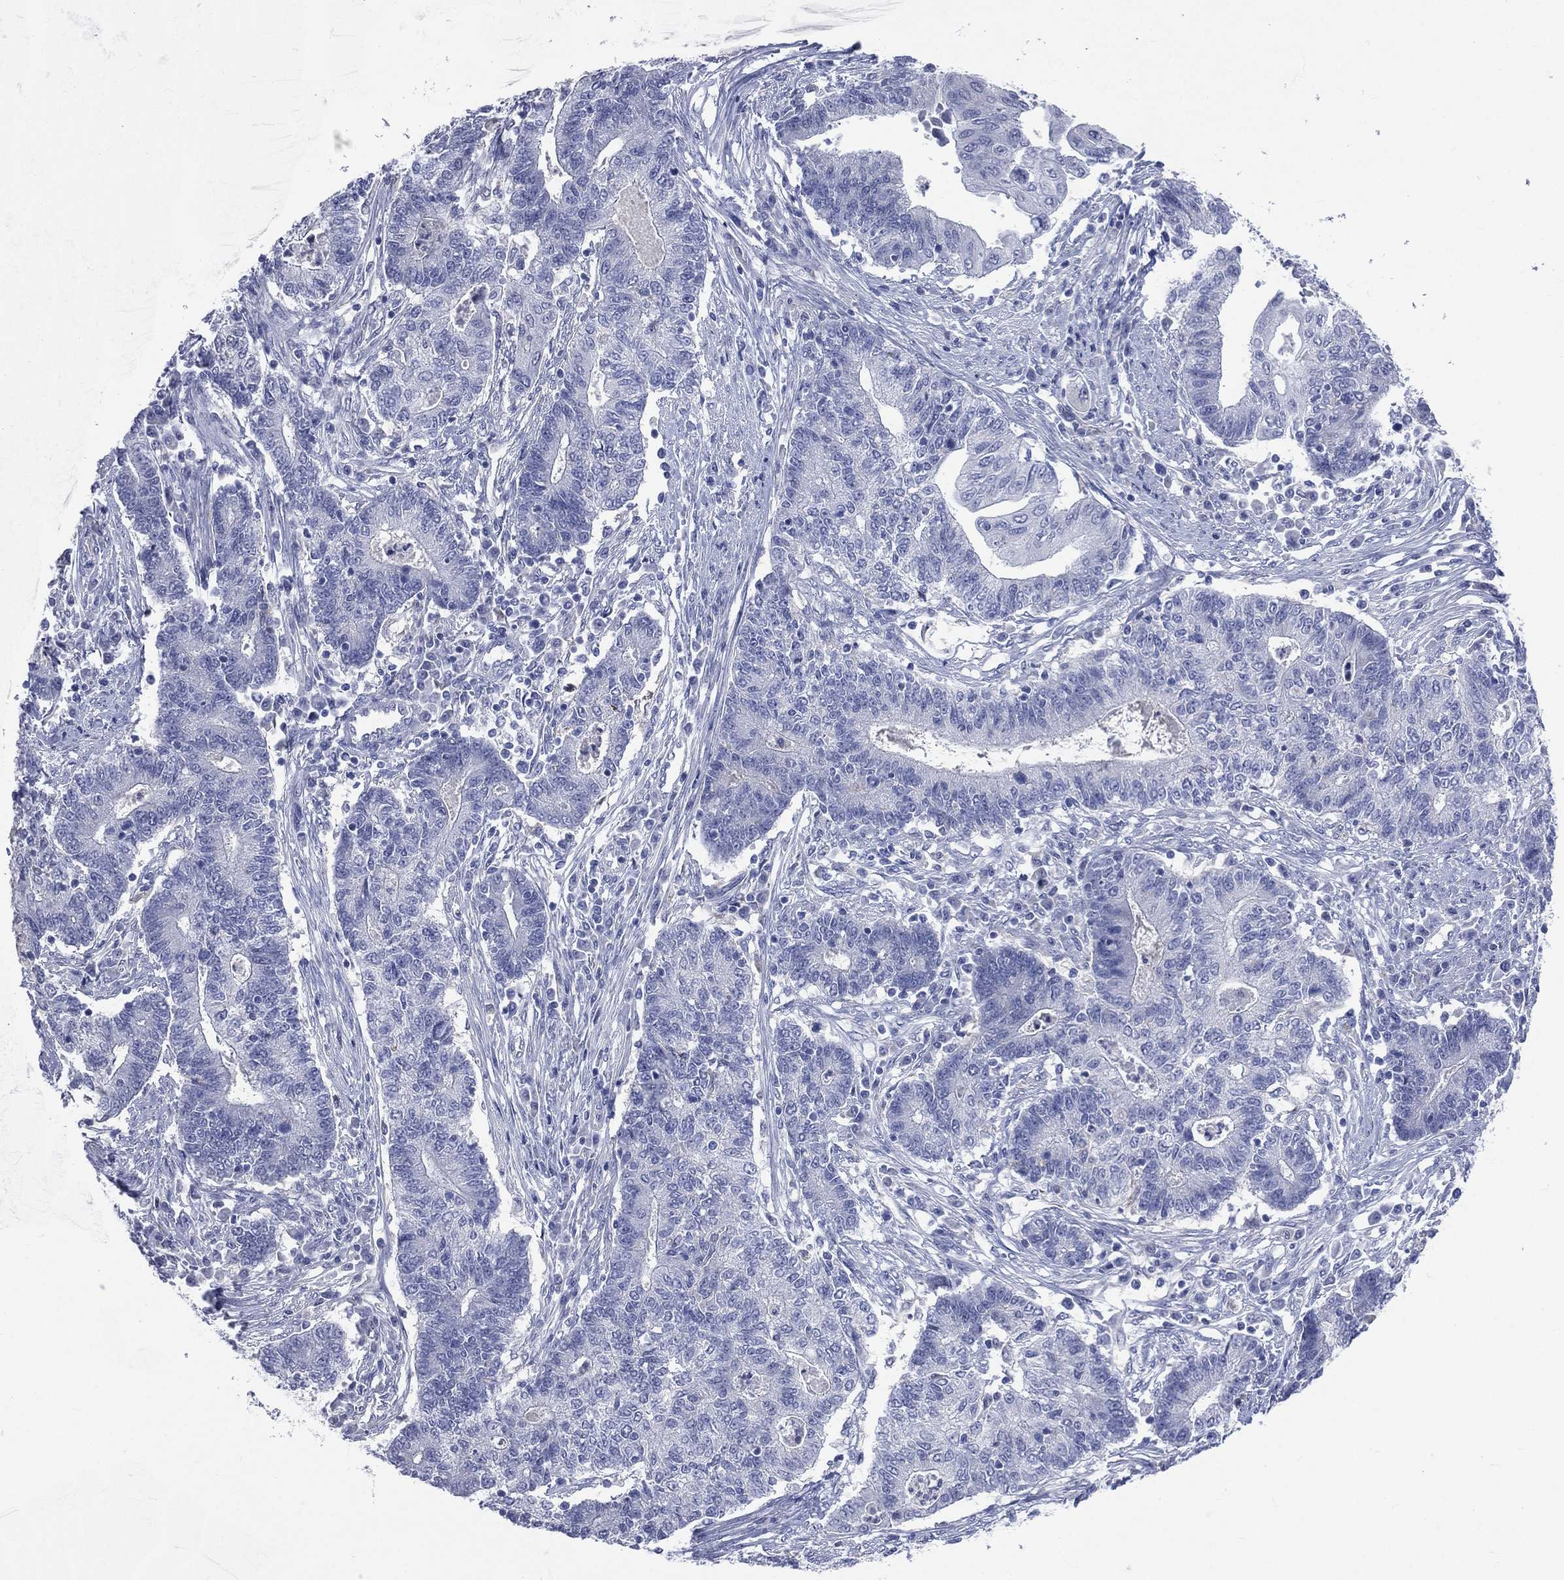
{"staining": {"intensity": "negative", "quantity": "none", "location": "none"}, "tissue": "endometrial cancer", "cell_type": "Tumor cells", "image_type": "cancer", "snomed": [{"axis": "morphology", "description": "Adenocarcinoma, NOS"}, {"axis": "topography", "description": "Uterus"}, {"axis": "topography", "description": "Endometrium"}], "caption": "A histopathology image of adenocarcinoma (endometrial) stained for a protein exhibits no brown staining in tumor cells.", "gene": "AKAP3", "patient": {"sex": "female", "age": 54}}